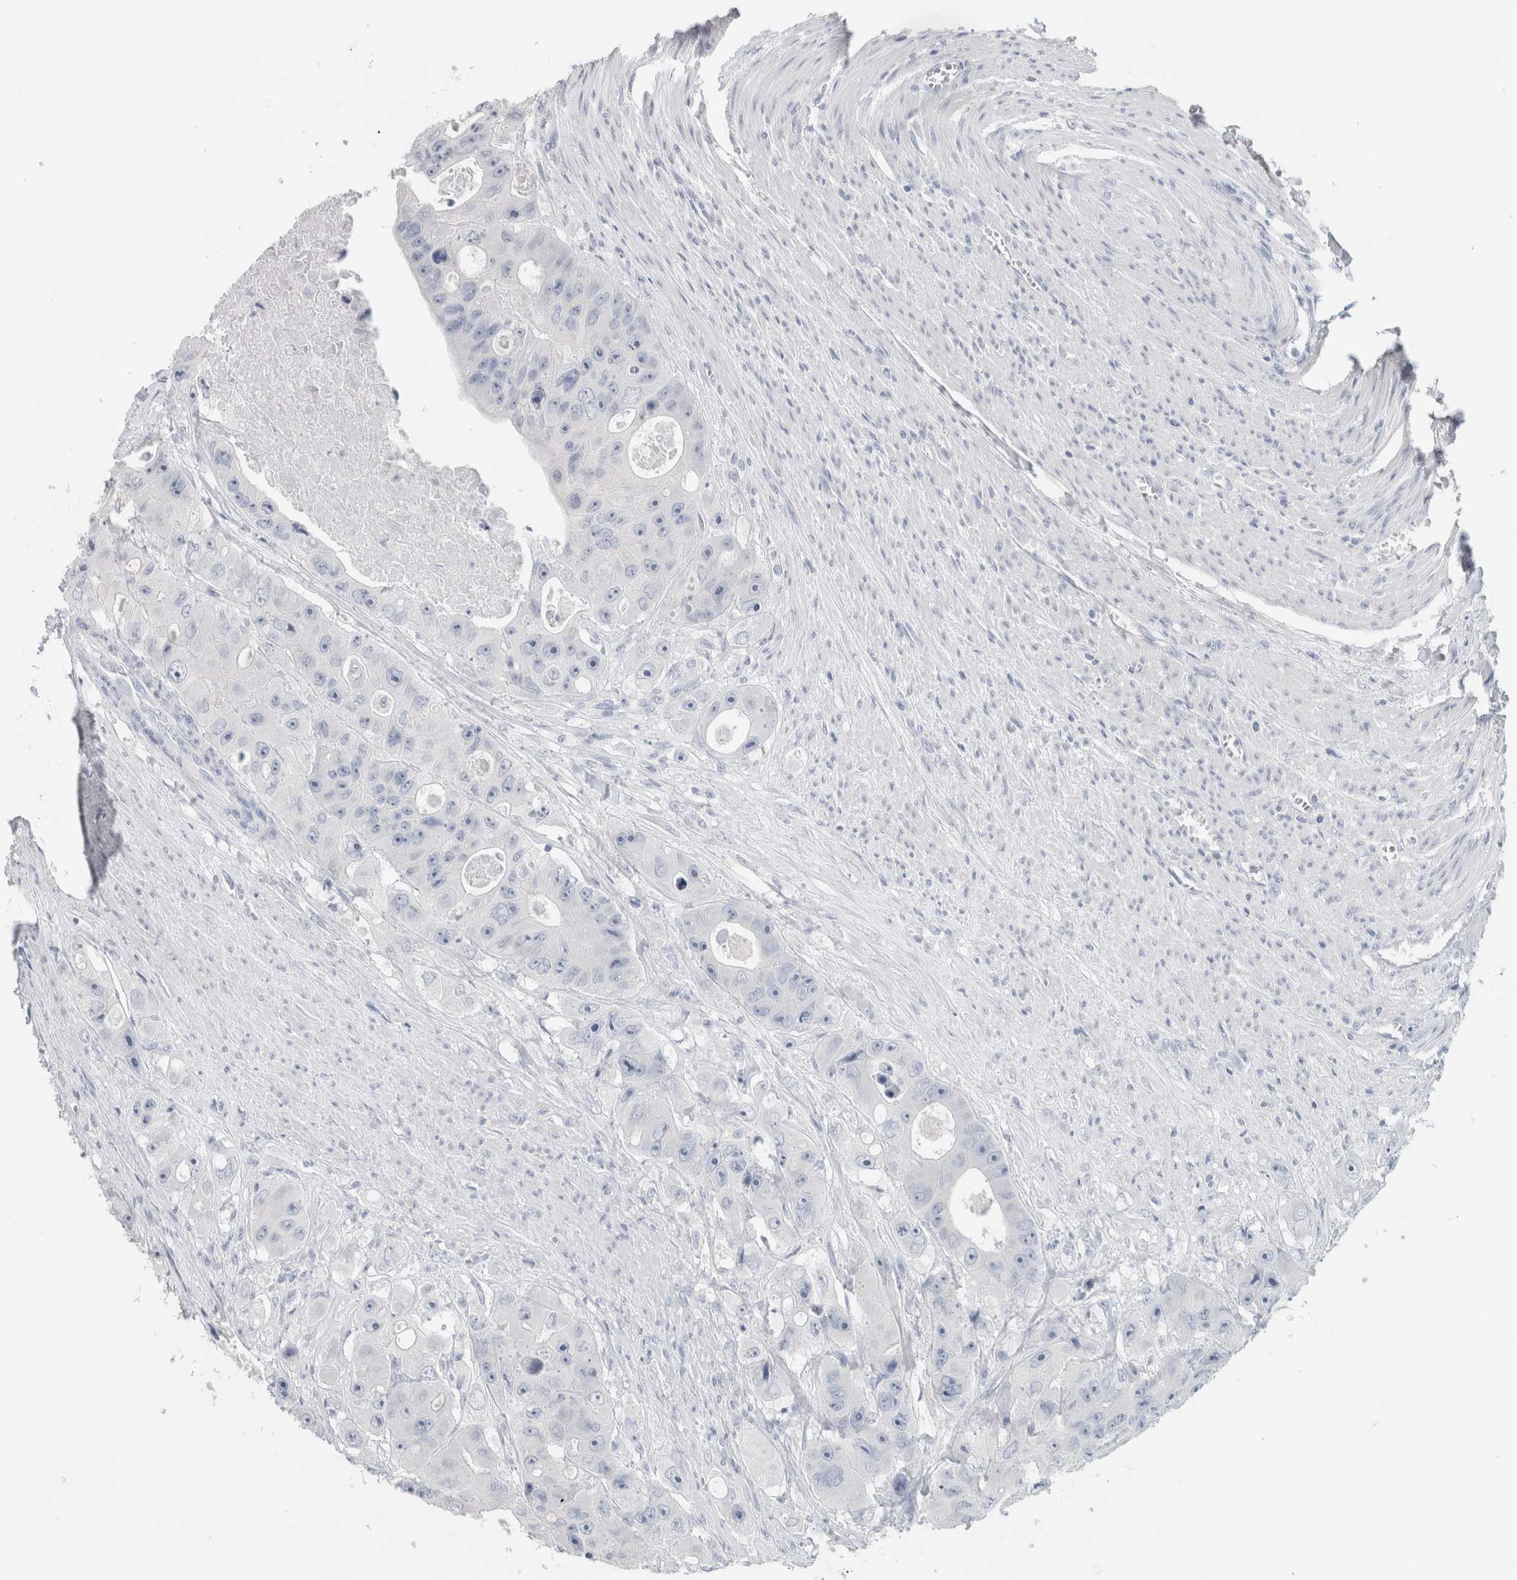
{"staining": {"intensity": "negative", "quantity": "none", "location": "none"}, "tissue": "colorectal cancer", "cell_type": "Tumor cells", "image_type": "cancer", "snomed": [{"axis": "morphology", "description": "Adenocarcinoma, NOS"}, {"axis": "topography", "description": "Colon"}], "caption": "IHC of human colorectal cancer shows no expression in tumor cells.", "gene": "BCAN", "patient": {"sex": "female", "age": 46}}